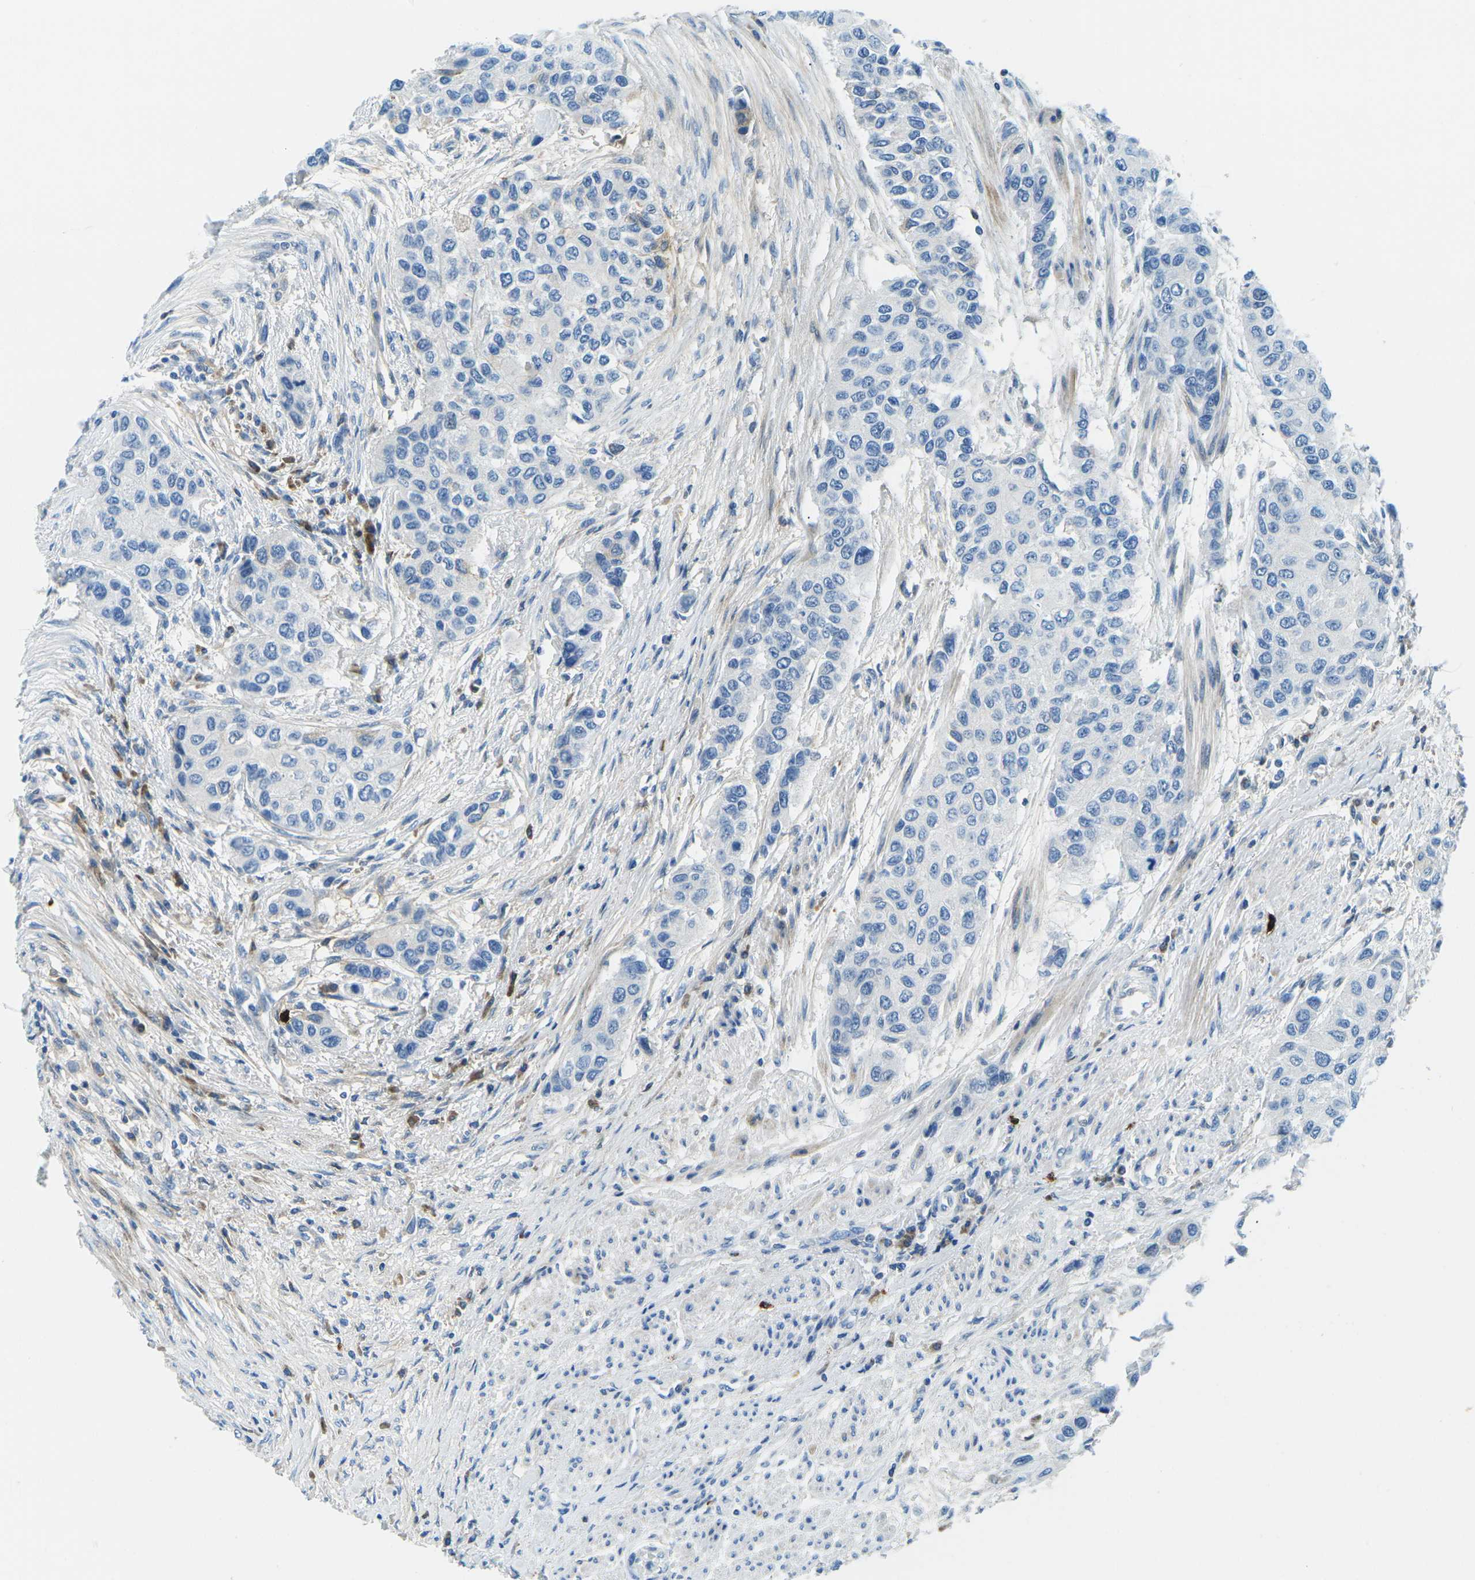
{"staining": {"intensity": "negative", "quantity": "none", "location": "none"}, "tissue": "urothelial cancer", "cell_type": "Tumor cells", "image_type": "cancer", "snomed": [{"axis": "morphology", "description": "Urothelial carcinoma, High grade"}, {"axis": "topography", "description": "Urinary bladder"}], "caption": "Image shows no significant protein expression in tumor cells of urothelial carcinoma (high-grade).", "gene": "CFB", "patient": {"sex": "female", "age": 56}}